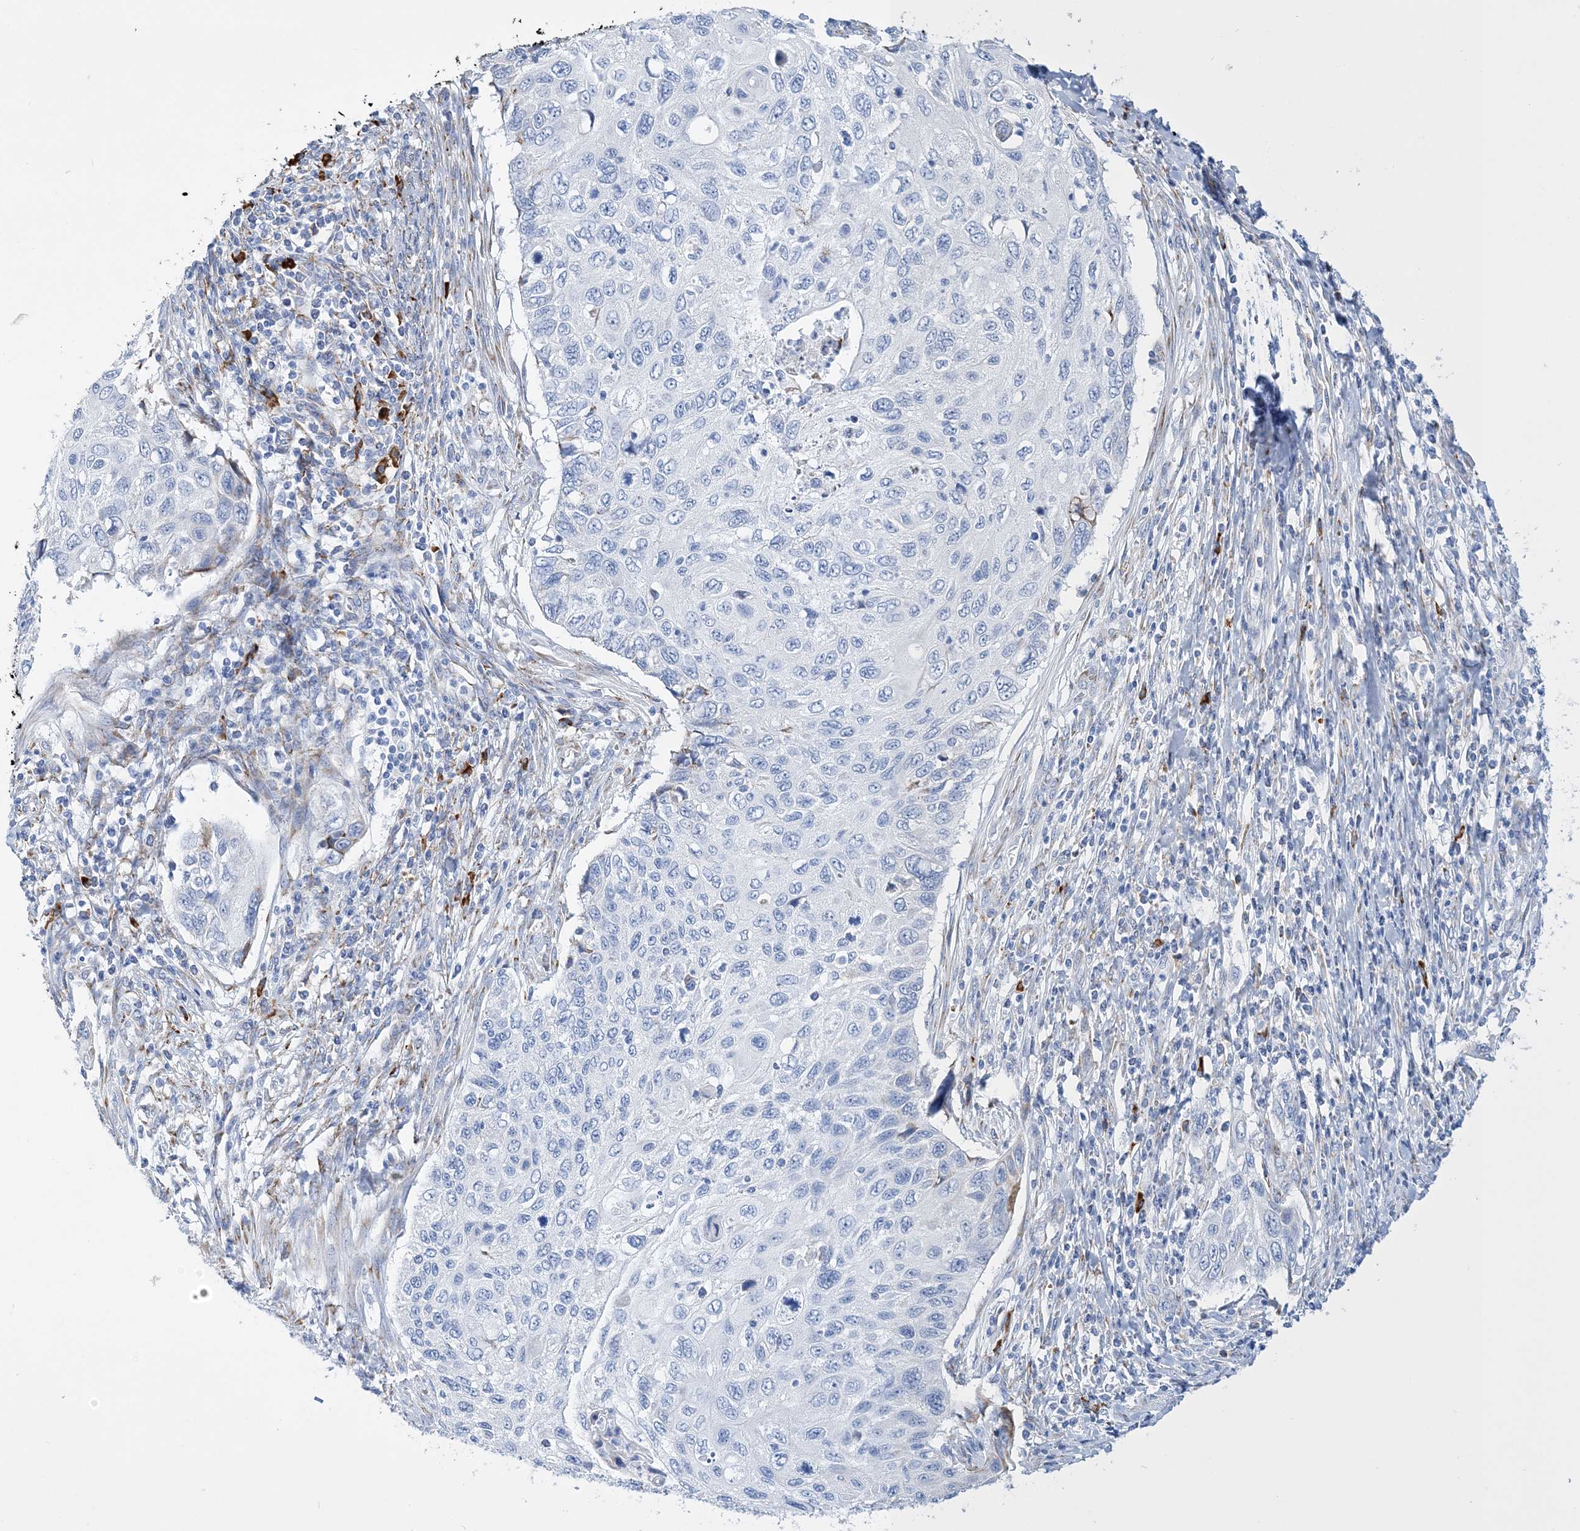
{"staining": {"intensity": "negative", "quantity": "none", "location": "none"}, "tissue": "cervical cancer", "cell_type": "Tumor cells", "image_type": "cancer", "snomed": [{"axis": "morphology", "description": "Squamous cell carcinoma, NOS"}, {"axis": "topography", "description": "Cervix"}], "caption": "Cervical cancer stained for a protein using immunohistochemistry exhibits no staining tumor cells.", "gene": "TSPYL6", "patient": {"sex": "female", "age": 70}}